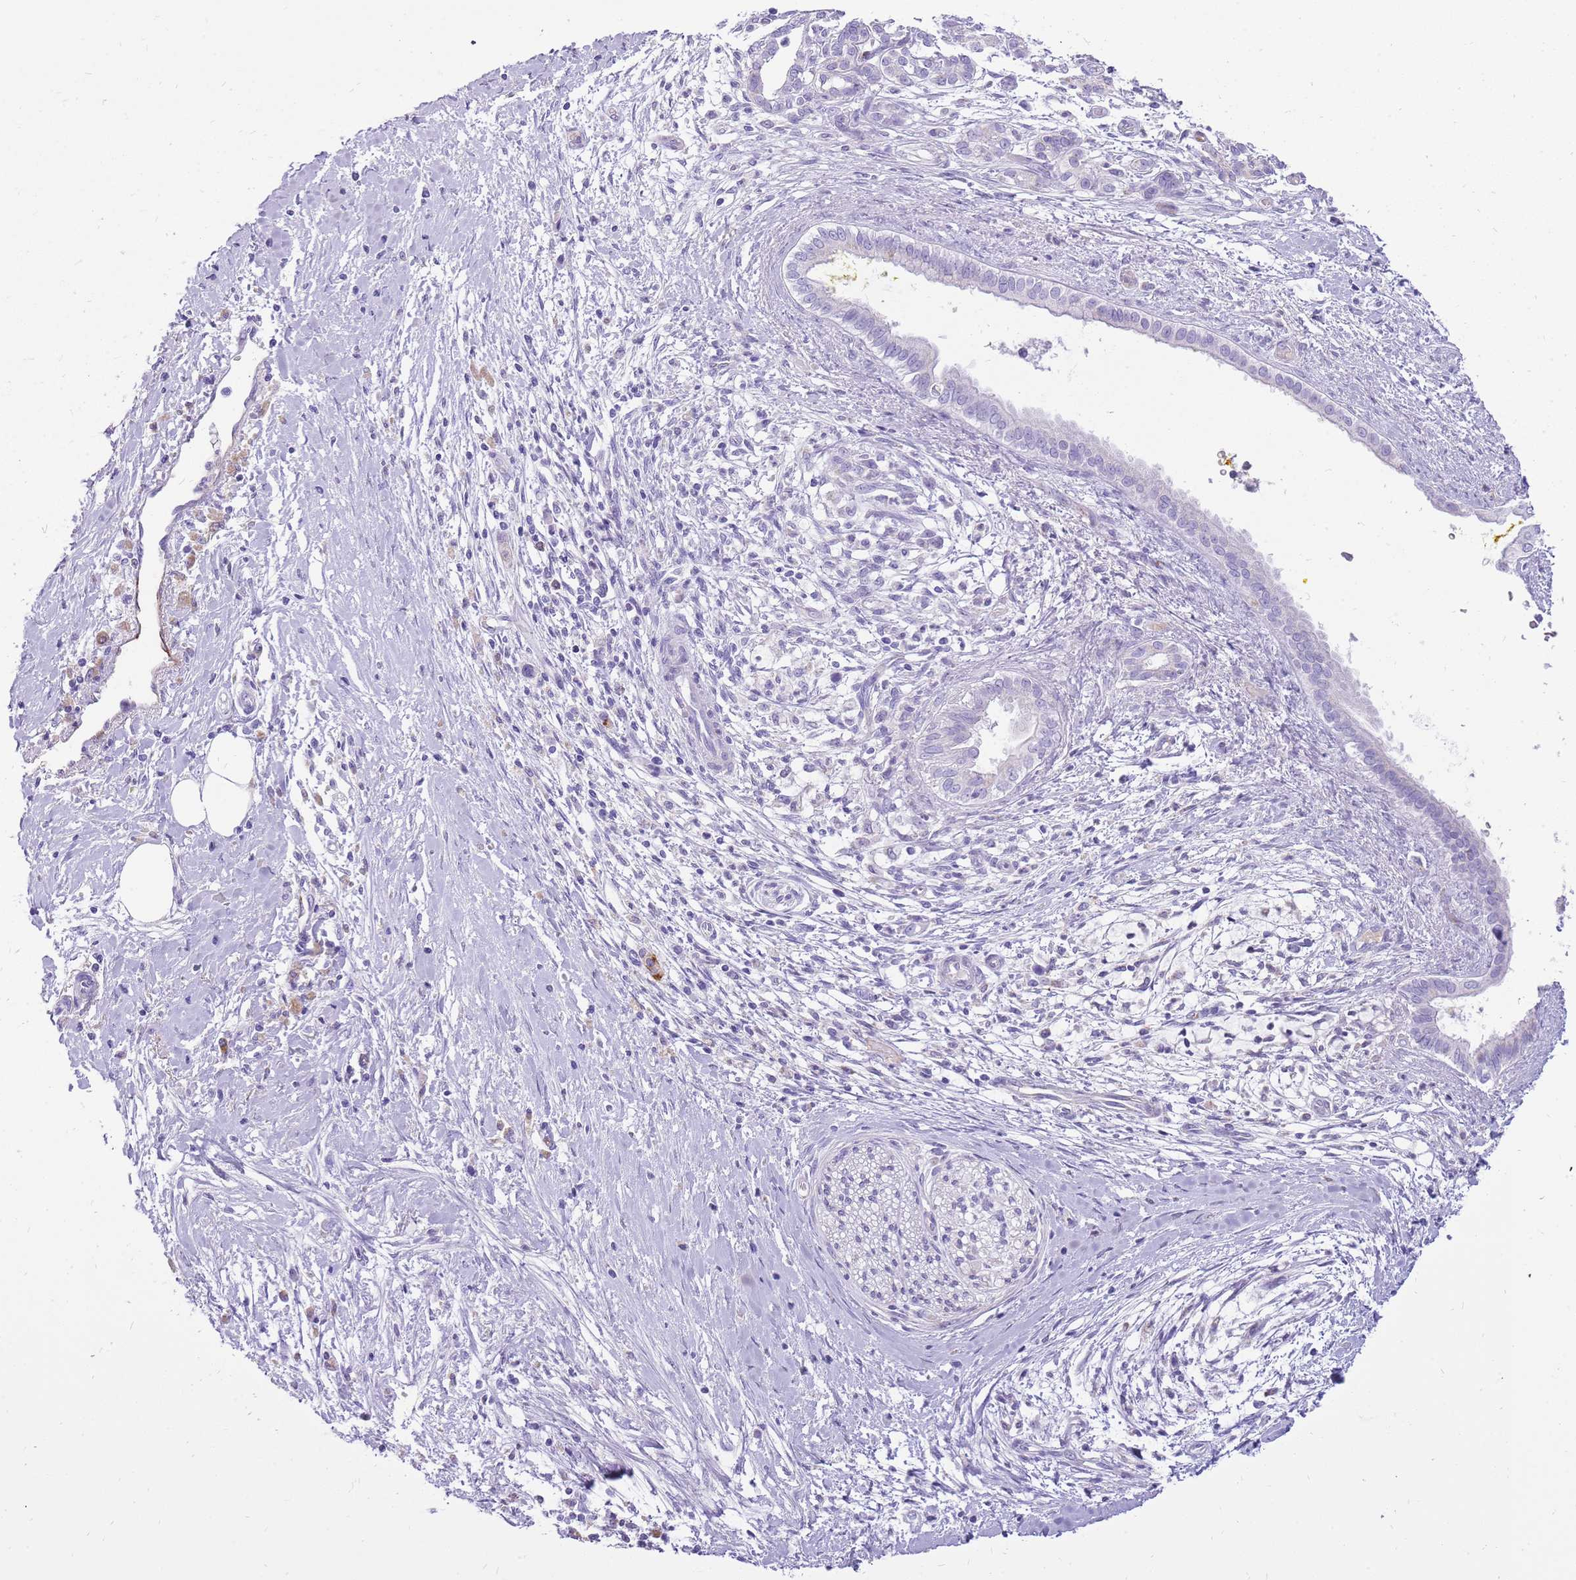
{"staining": {"intensity": "negative", "quantity": "none", "location": "none"}, "tissue": "pancreatic cancer", "cell_type": "Tumor cells", "image_type": "cancer", "snomed": [{"axis": "morphology", "description": "Adenocarcinoma, NOS"}, {"axis": "topography", "description": "Pancreas"}], "caption": "Image shows no protein positivity in tumor cells of pancreatic cancer tissue. (DAB (3,3'-diaminobenzidine) IHC with hematoxylin counter stain).", "gene": "PCNX1", "patient": {"sex": "male", "age": 58}}